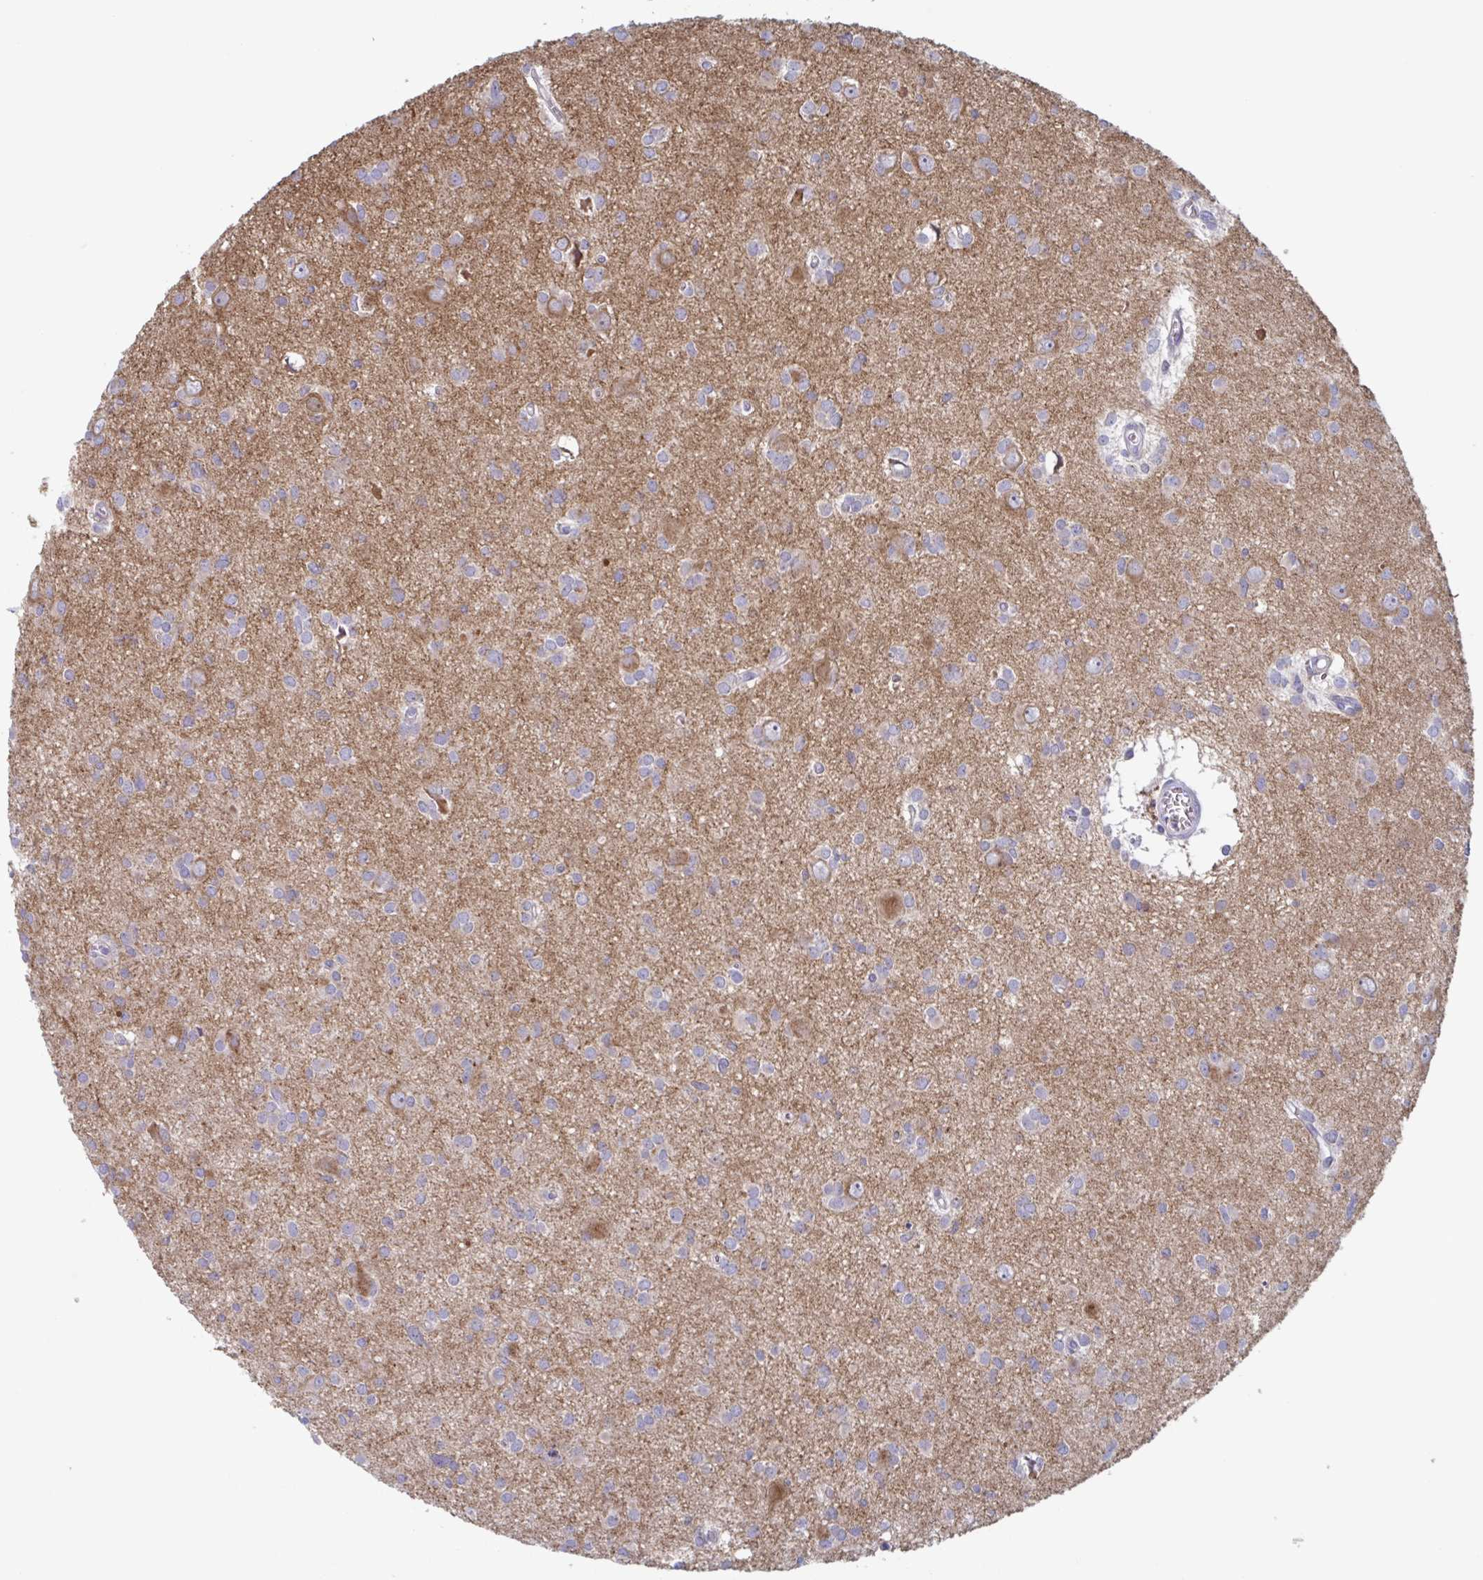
{"staining": {"intensity": "negative", "quantity": "none", "location": "none"}, "tissue": "glioma", "cell_type": "Tumor cells", "image_type": "cancer", "snomed": [{"axis": "morphology", "description": "Glioma, malignant, High grade"}, {"axis": "topography", "description": "Brain"}], "caption": "An image of high-grade glioma (malignant) stained for a protein demonstrates no brown staining in tumor cells.", "gene": "NIPSNAP1", "patient": {"sex": "male", "age": 23}}